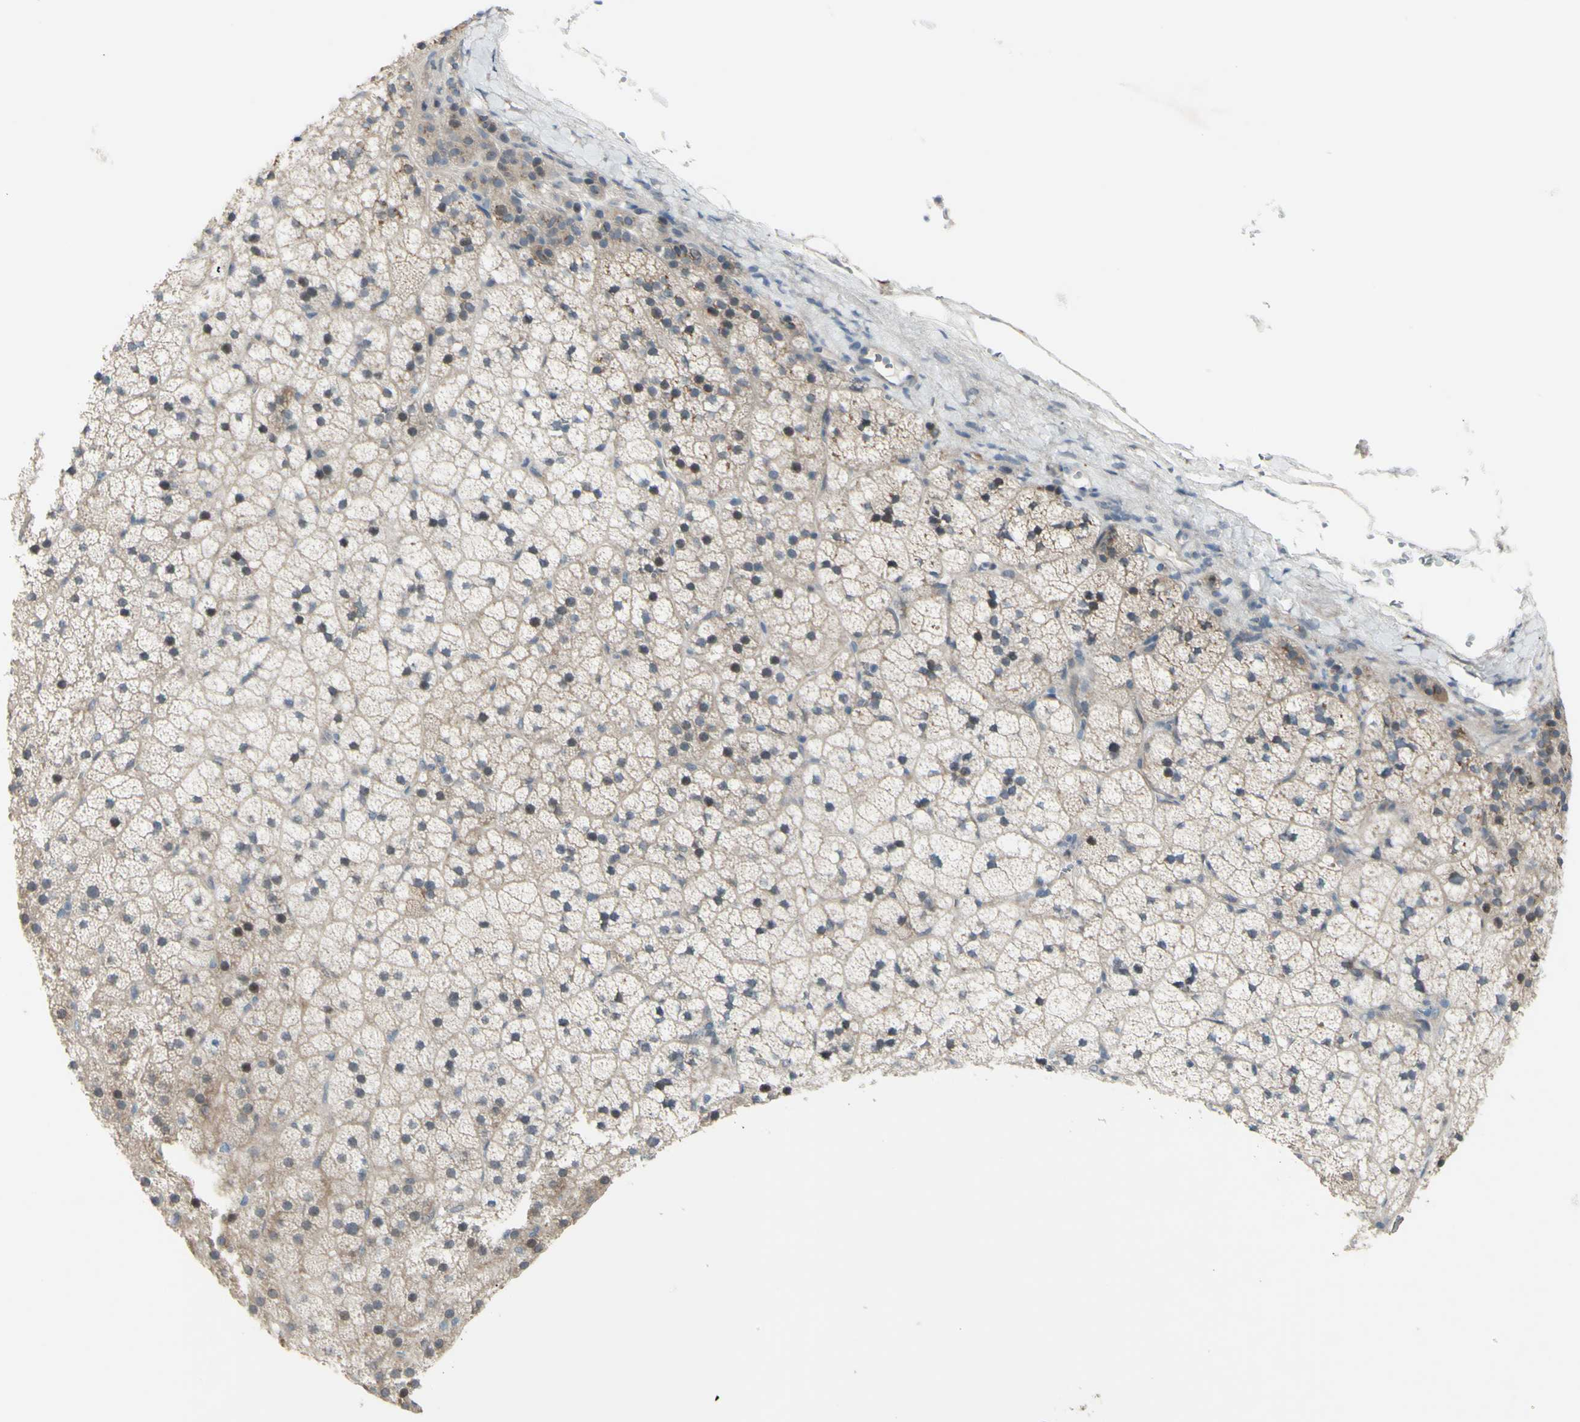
{"staining": {"intensity": "weak", "quantity": "<25%", "location": "cytoplasmic/membranous"}, "tissue": "adrenal gland", "cell_type": "Glandular cells", "image_type": "normal", "snomed": [{"axis": "morphology", "description": "Normal tissue, NOS"}, {"axis": "topography", "description": "Adrenal gland"}], "caption": "Immunohistochemistry photomicrograph of unremarkable adrenal gland stained for a protein (brown), which displays no staining in glandular cells. Nuclei are stained in blue.", "gene": "ETNK1", "patient": {"sex": "male", "age": 35}}